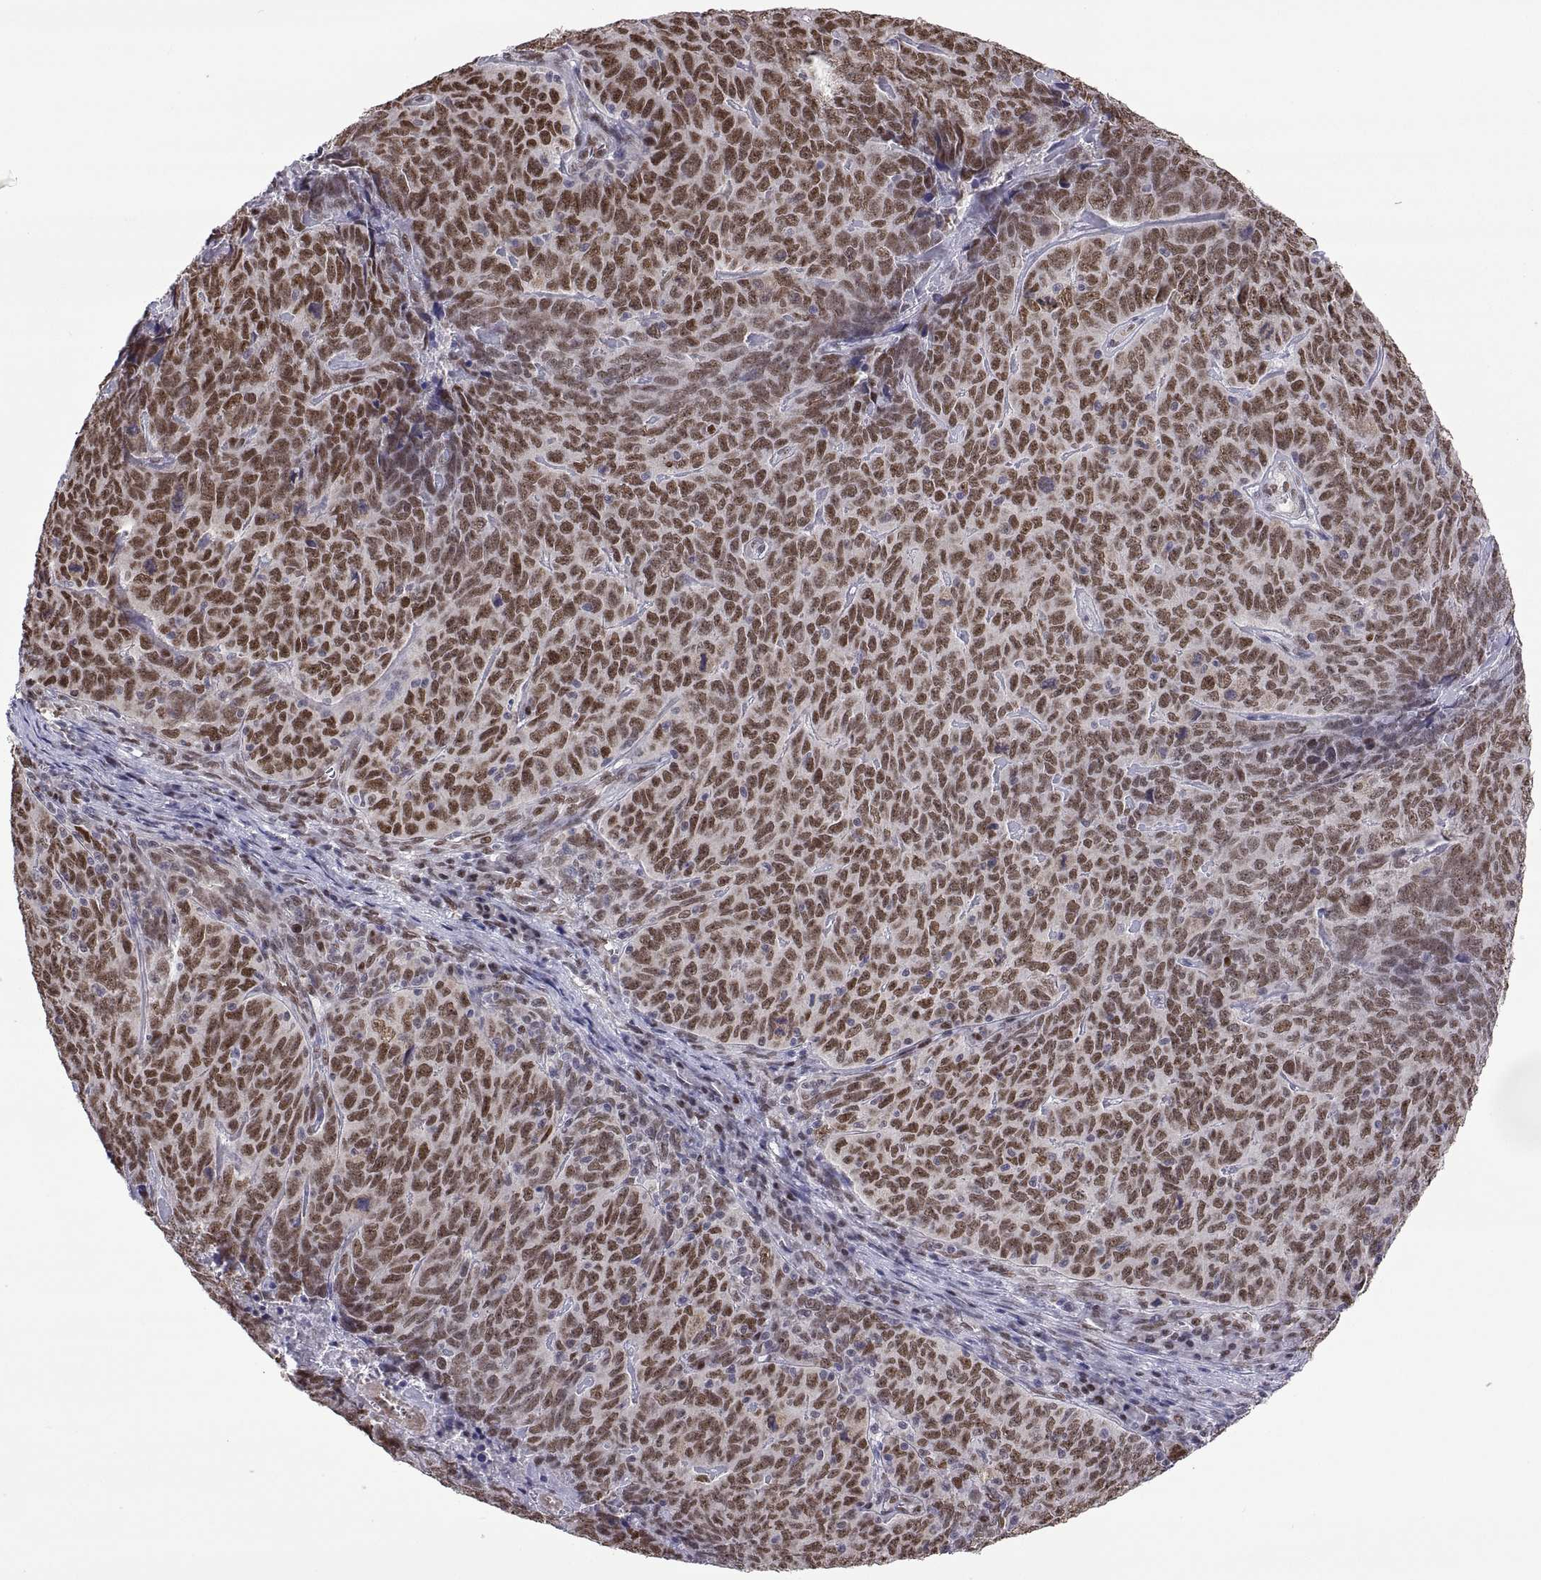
{"staining": {"intensity": "moderate", "quantity": ">75%", "location": "nuclear"}, "tissue": "skin cancer", "cell_type": "Tumor cells", "image_type": "cancer", "snomed": [{"axis": "morphology", "description": "Squamous cell carcinoma, NOS"}, {"axis": "topography", "description": "Skin"}, {"axis": "topography", "description": "Anal"}], "caption": "This is a histology image of IHC staining of squamous cell carcinoma (skin), which shows moderate staining in the nuclear of tumor cells.", "gene": "NR4A1", "patient": {"sex": "female", "age": 51}}